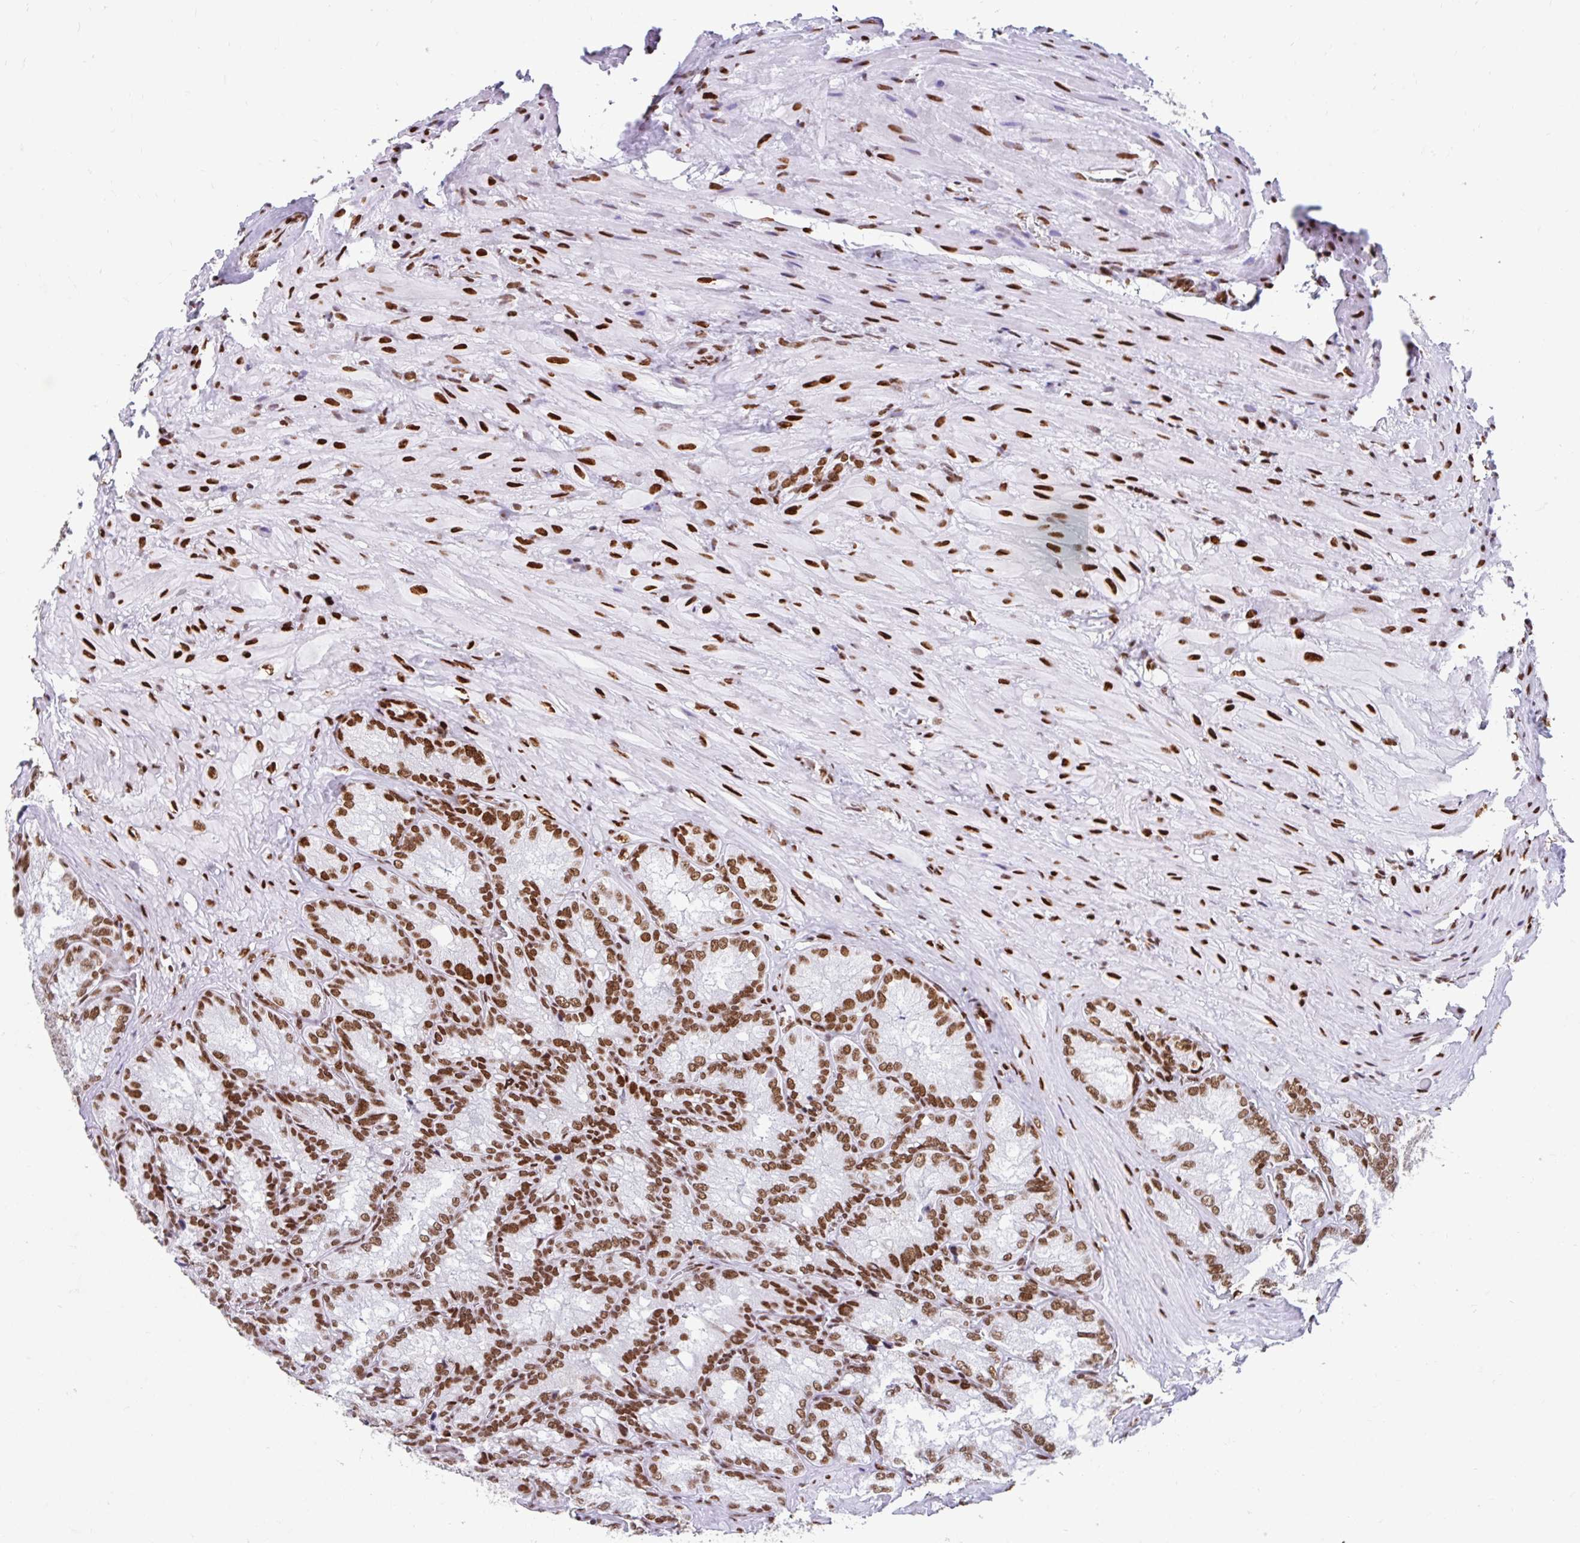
{"staining": {"intensity": "strong", "quantity": ">75%", "location": "nuclear"}, "tissue": "seminal vesicle", "cell_type": "Glandular cells", "image_type": "normal", "snomed": [{"axis": "morphology", "description": "Normal tissue, NOS"}, {"axis": "topography", "description": "Seminal veicle"}], "caption": "This histopathology image exhibits IHC staining of benign seminal vesicle, with high strong nuclear staining in approximately >75% of glandular cells.", "gene": "KHDRBS1", "patient": {"sex": "male", "age": 47}}